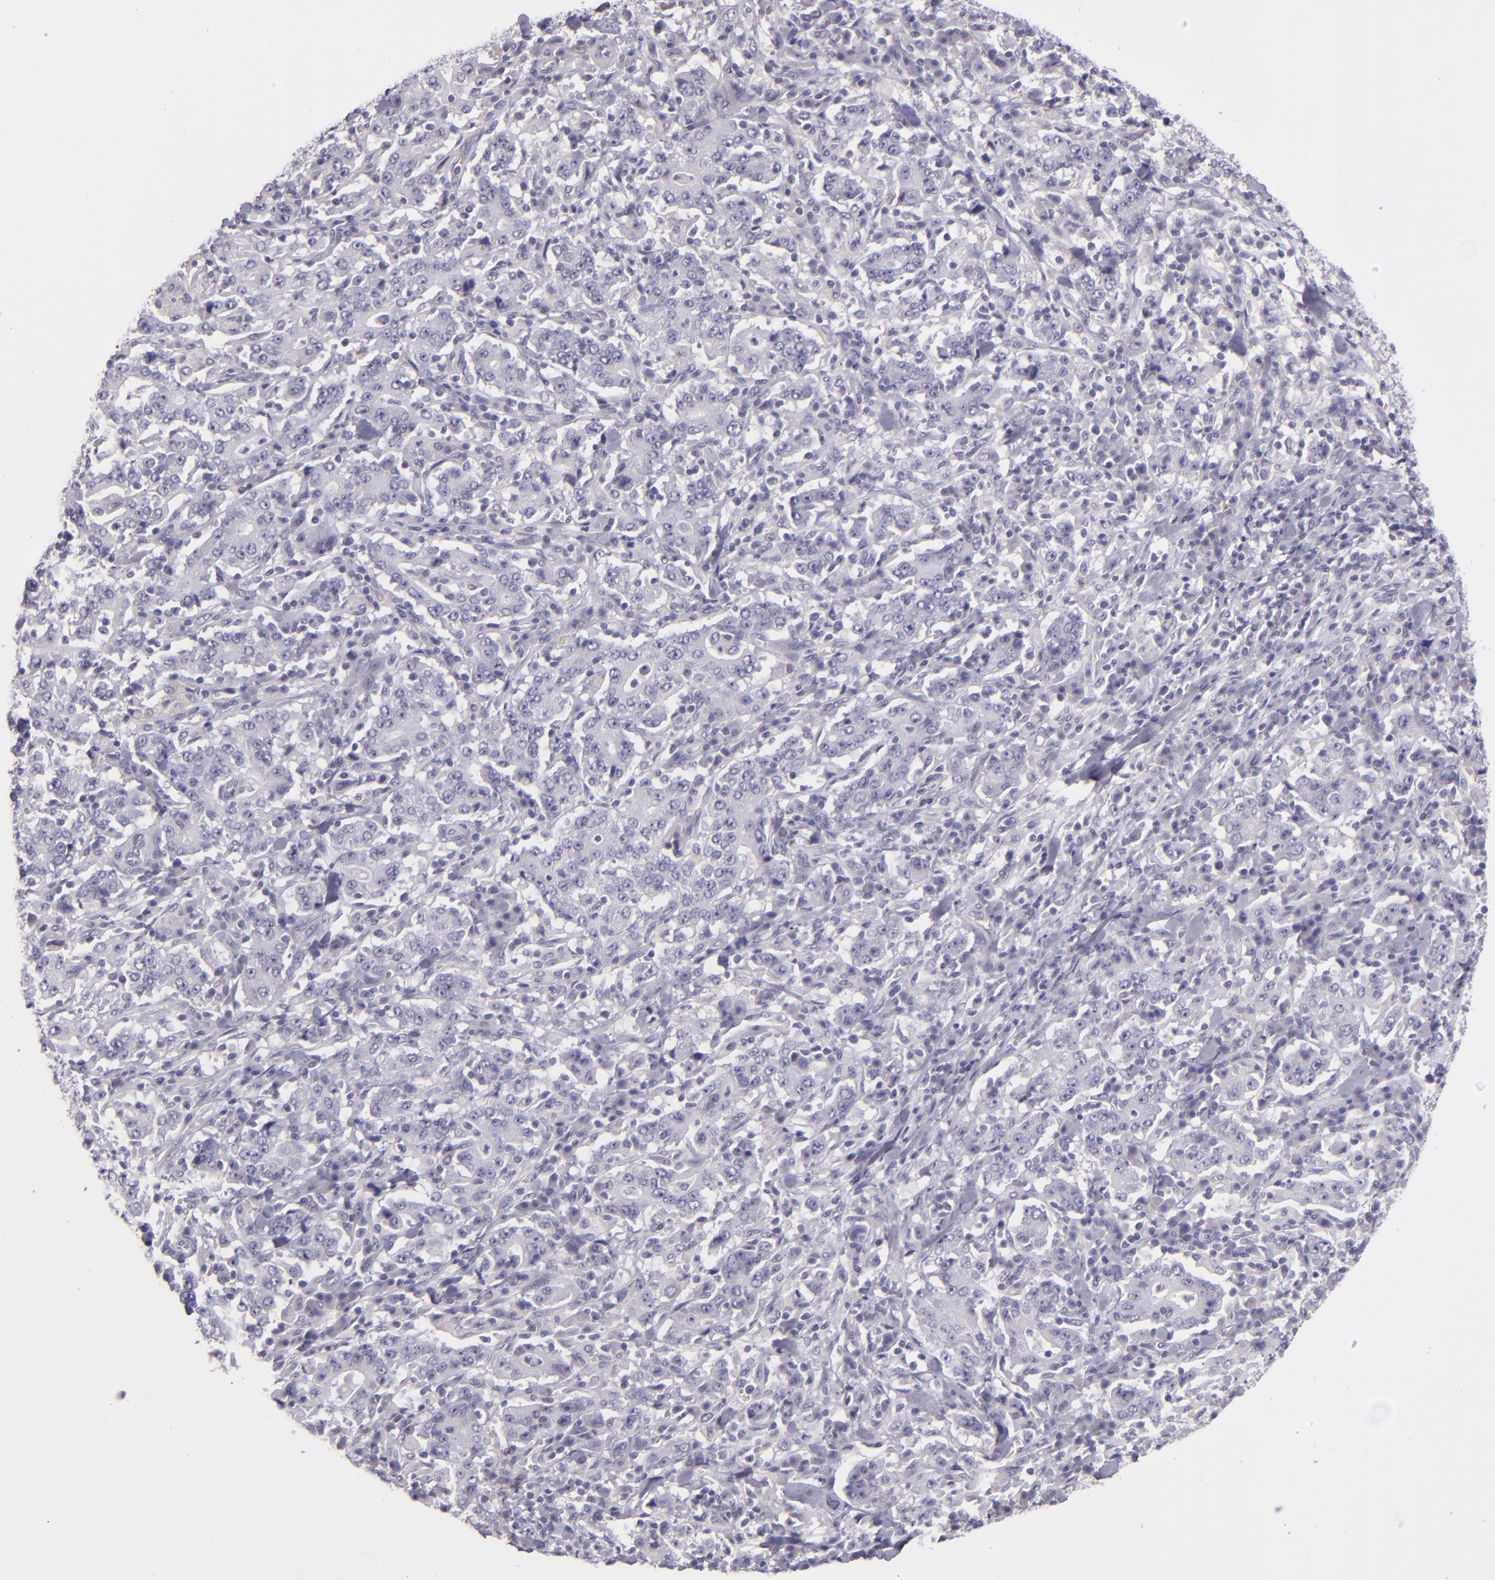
{"staining": {"intensity": "negative", "quantity": "none", "location": "none"}, "tissue": "stomach cancer", "cell_type": "Tumor cells", "image_type": "cancer", "snomed": [{"axis": "morphology", "description": "Normal tissue, NOS"}, {"axis": "morphology", "description": "Adenocarcinoma, NOS"}, {"axis": "topography", "description": "Stomach, upper"}, {"axis": "topography", "description": "Stomach"}], "caption": "The immunohistochemistry micrograph has no significant expression in tumor cells of adenocarcinoma (stomach) tissue.", "gene": "SNCB", "patient": {"sex": "male", "age": 59}}